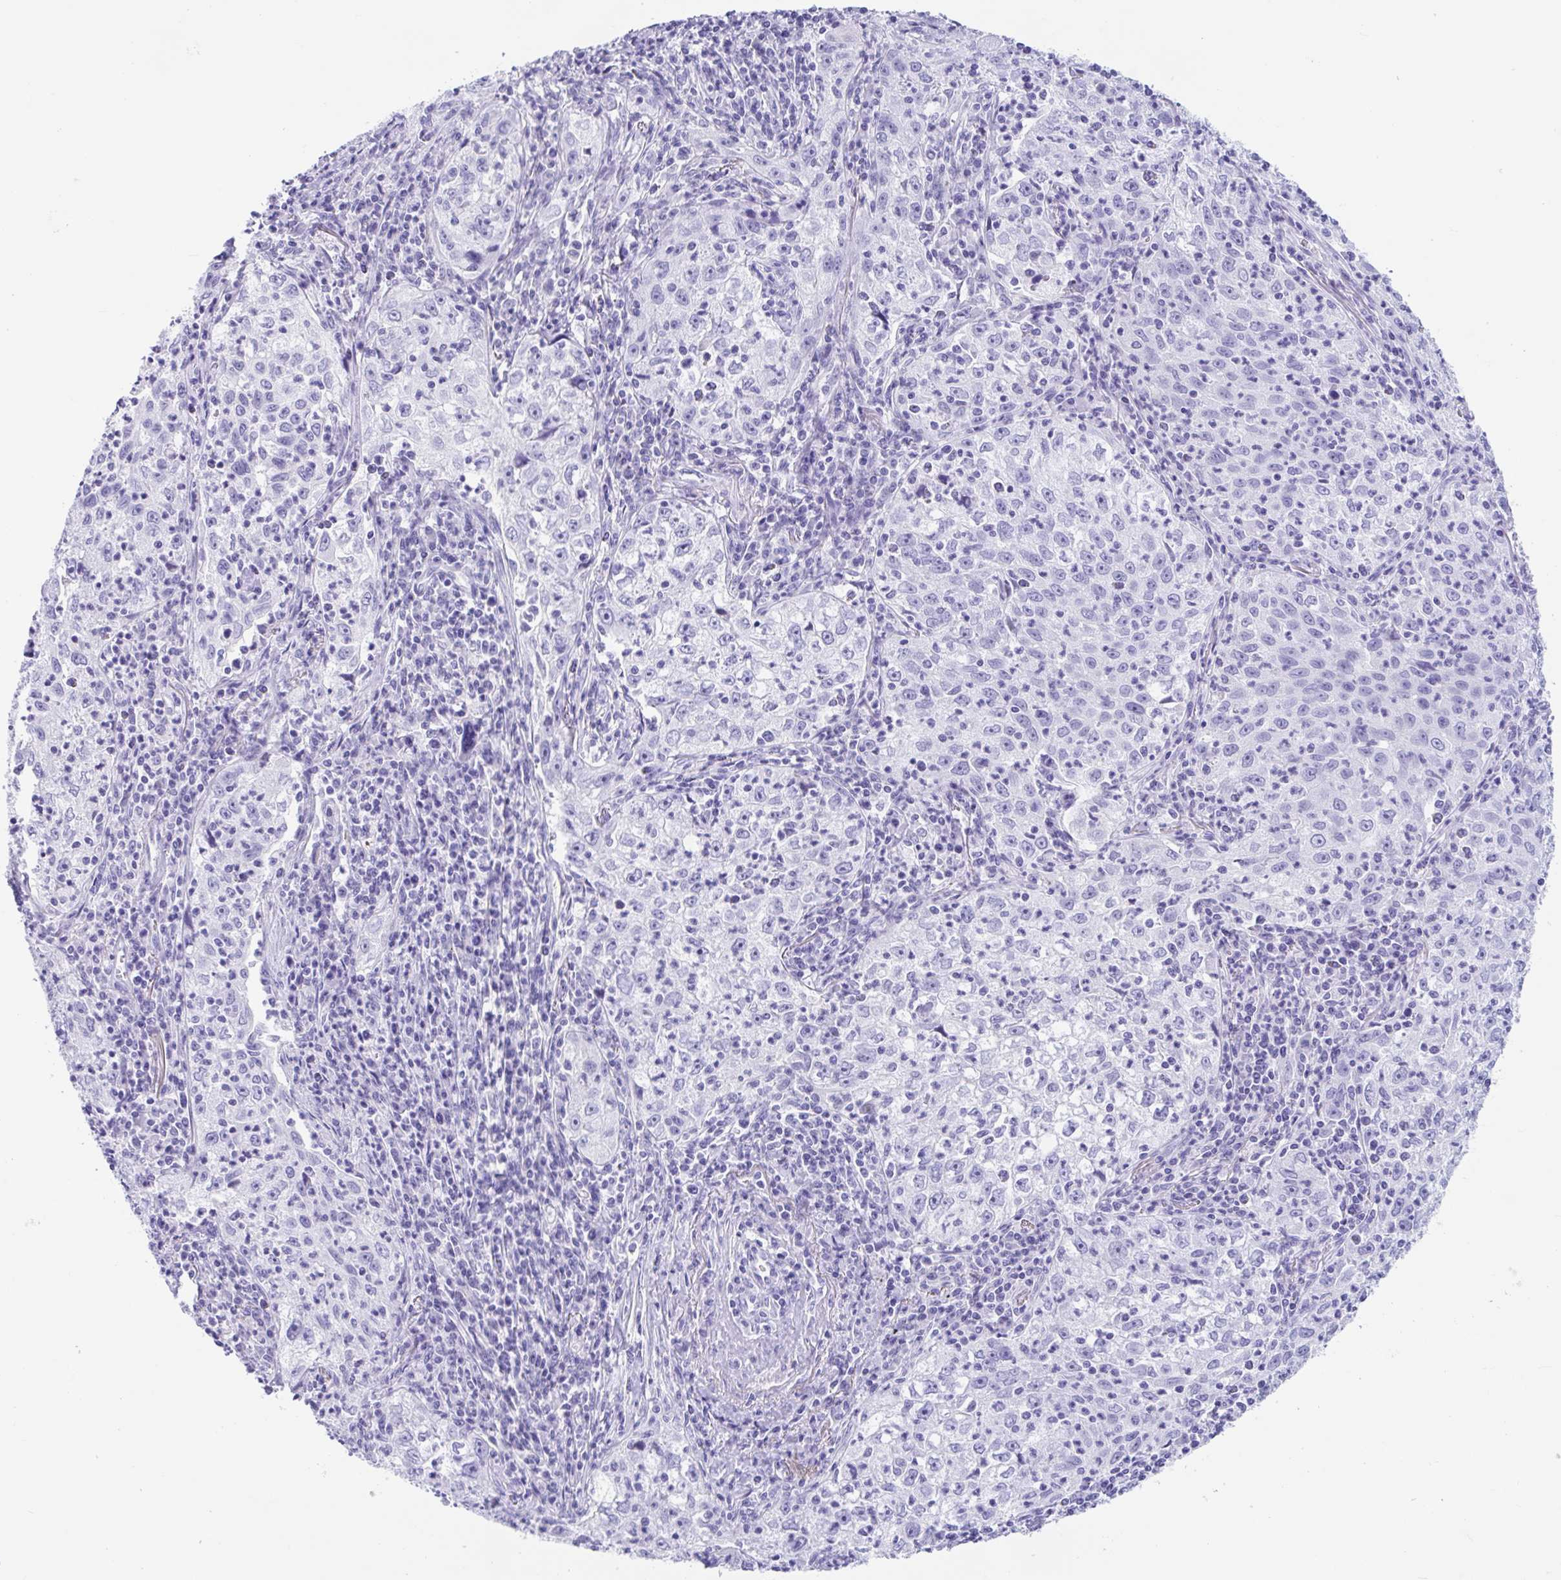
{"staining": {"intensity": "negative", "quantity": "none", "location": "none"}, "tissue": "lung cancer", "cell_type": "Tumor cells", "image_type": "cancer", "snomed": [{"axis": "morphology", "description": "Squamous cell carcinoma, NOS"}, {"axis": "topography", "description": "Lung"}], "caption": "This histopathology image is of lung squamous cell carcinoma stained with IHC to label a protein in brown with the nuclei are counter-stained blue. There is no positivity in tumor cells.", "gene": "TMEM35A", "patient": {"sex": "male", "age": 71}}